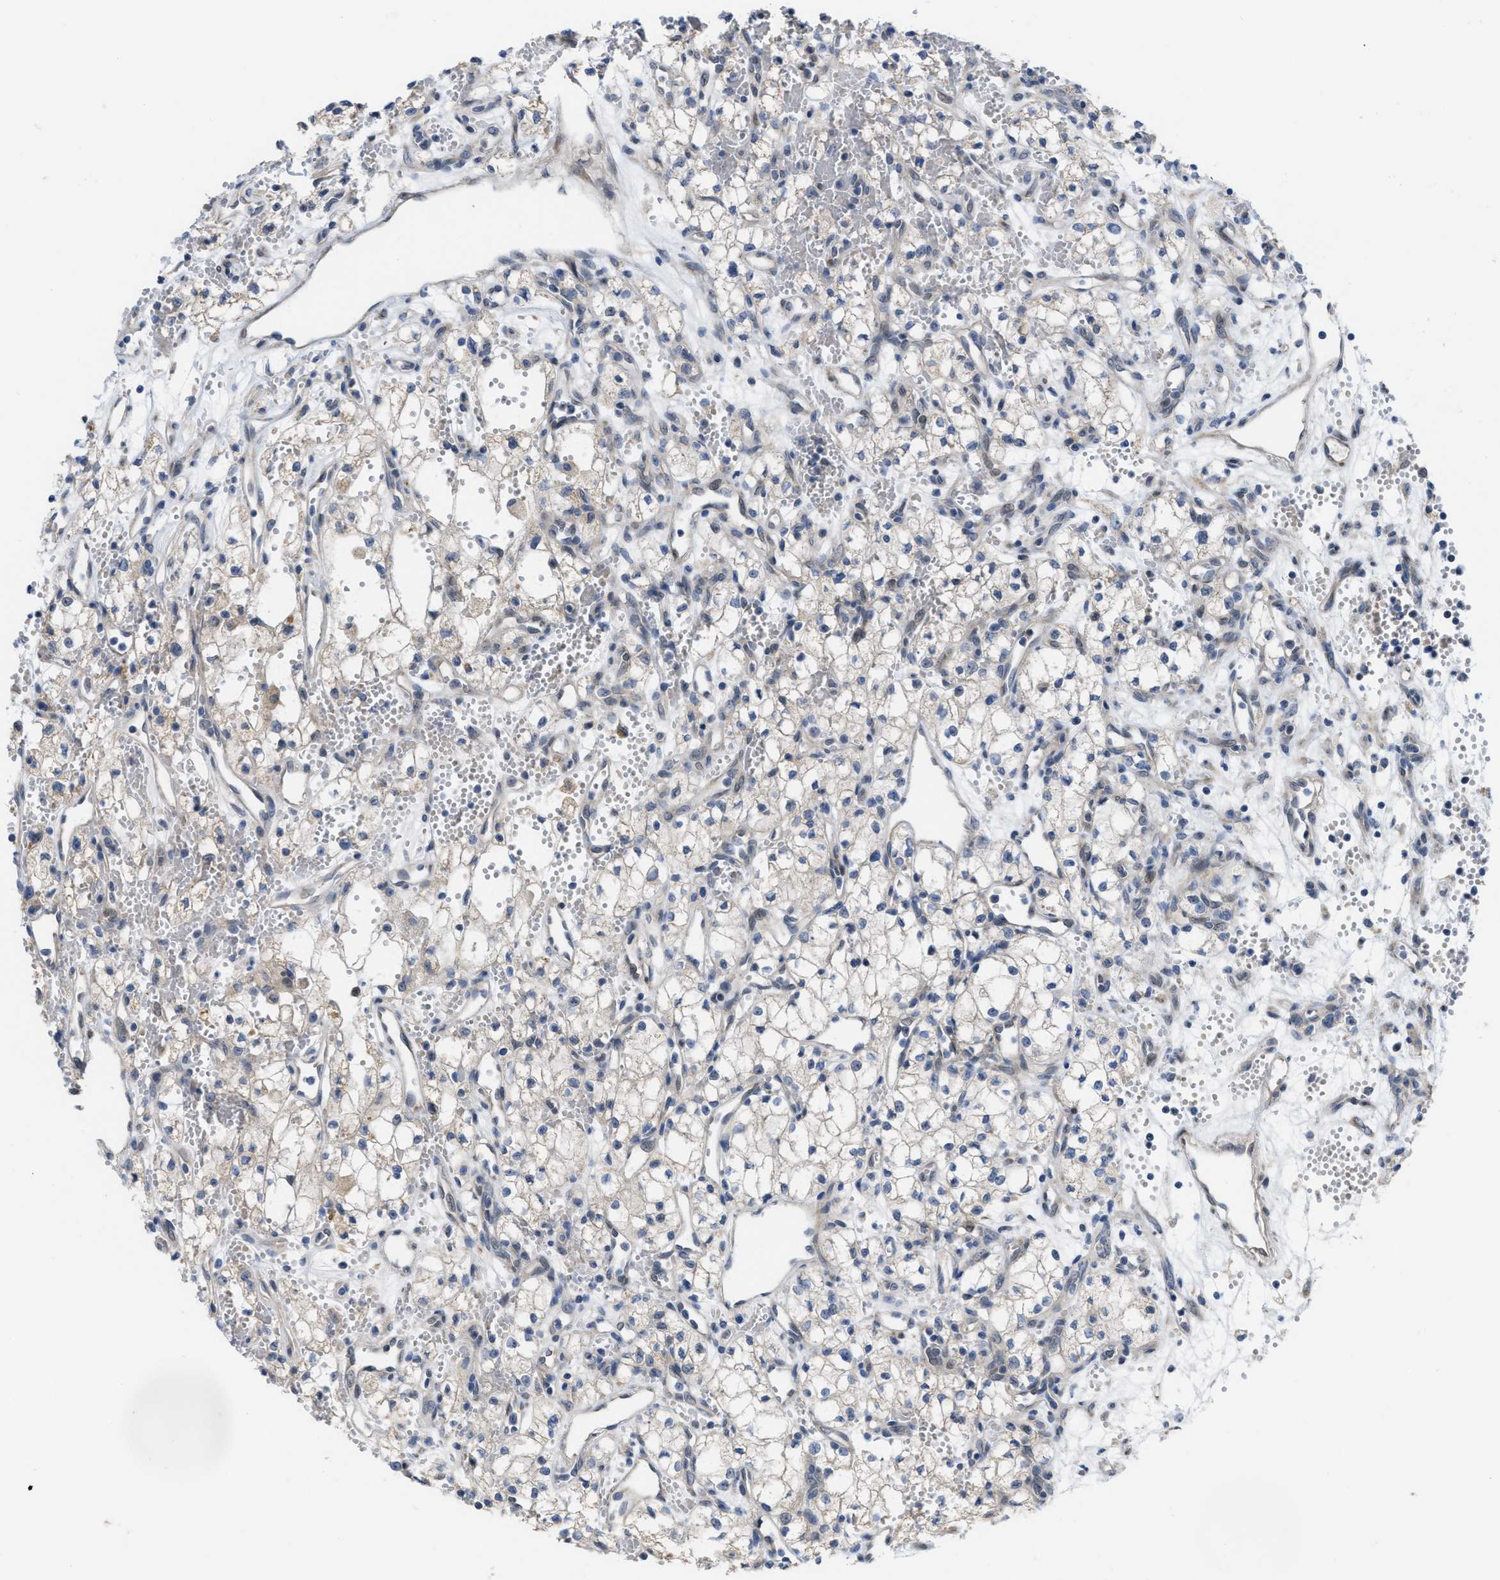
{"staining": {"intensity": "negative", "quantity": "none", "location": "none"}, "tissue": "renal cancer", "cell_type": "Tumor cells", "image_type": "cancer", "snomed": [{"axis": "morphology", "description": "Adenocarcinoma, NOS"}, {"axis": "topography", "description": "Kidney"}], "caption": "High magnification brightfield microscopy of renal cancer (adenocarcinoma) stained with DAB (3,3'-diaminobenzidine) (brown) and counterstained with hematoxylin (blue): tumor cells show no significant positivity.", "gene": "CDPF1", "patient": {"sex": "male", "age": 59}}